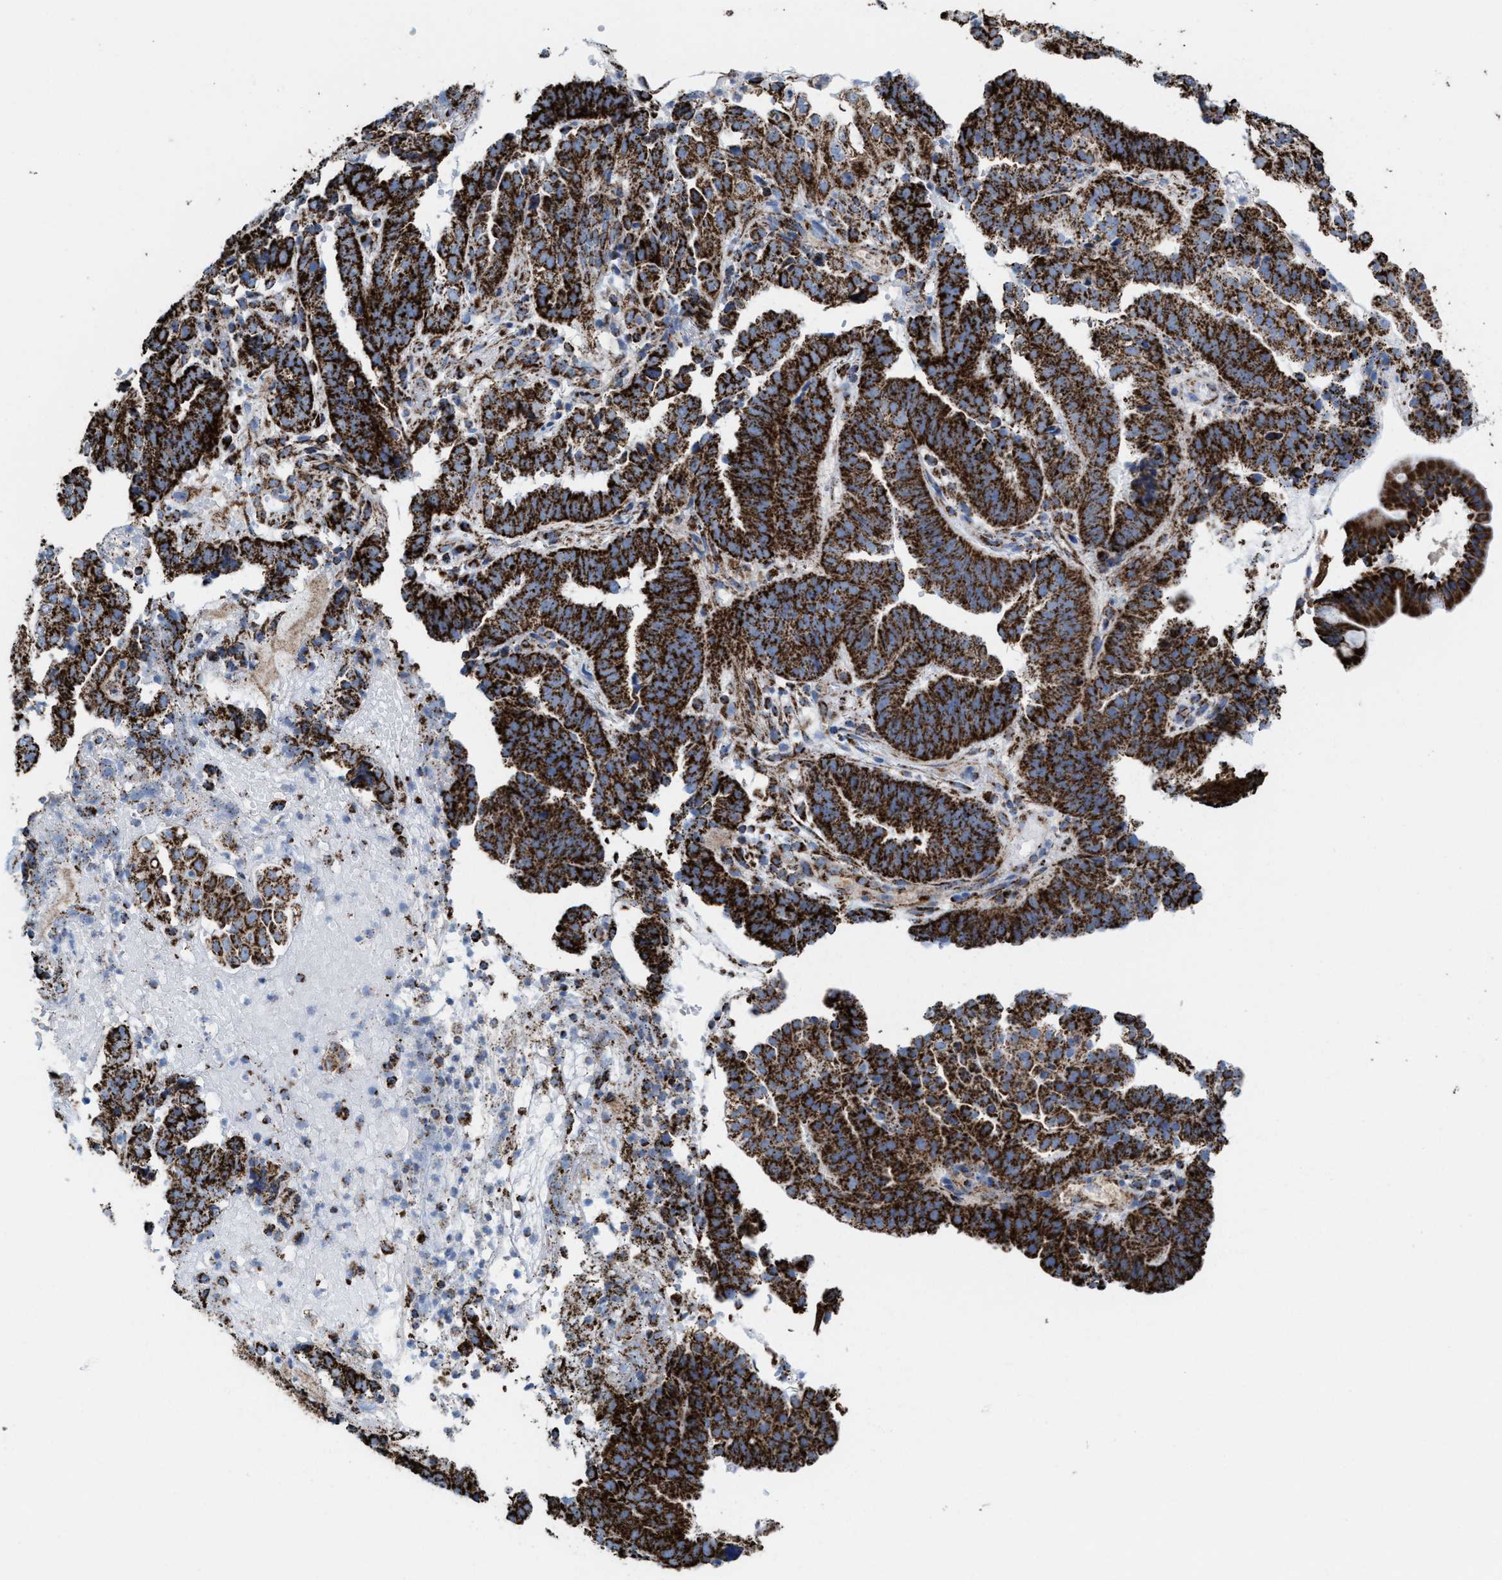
{"staining": {"intensity": "strong", "quantity": ">75%", "location": "cytoplasmic/membranous"}, "tissue": "endometrial cancer", "cell_type": "Tumor cells", "image_type": "cancer", "snomed": [{"axis": "morphology", "description": "Adenocarcinoma, NOS"}, {"axis": "topography", "description": "Endometrium"}], "caption": "A photomicrograph showing strong cytoplasmic/membranous staining in approximately >75% of tumor cells in endometrial adenocarcinoma, as visualized by brown immunohistochemical staining.", "gene": "ECHS1", "patient": {"sex": "female", "age": 51}}